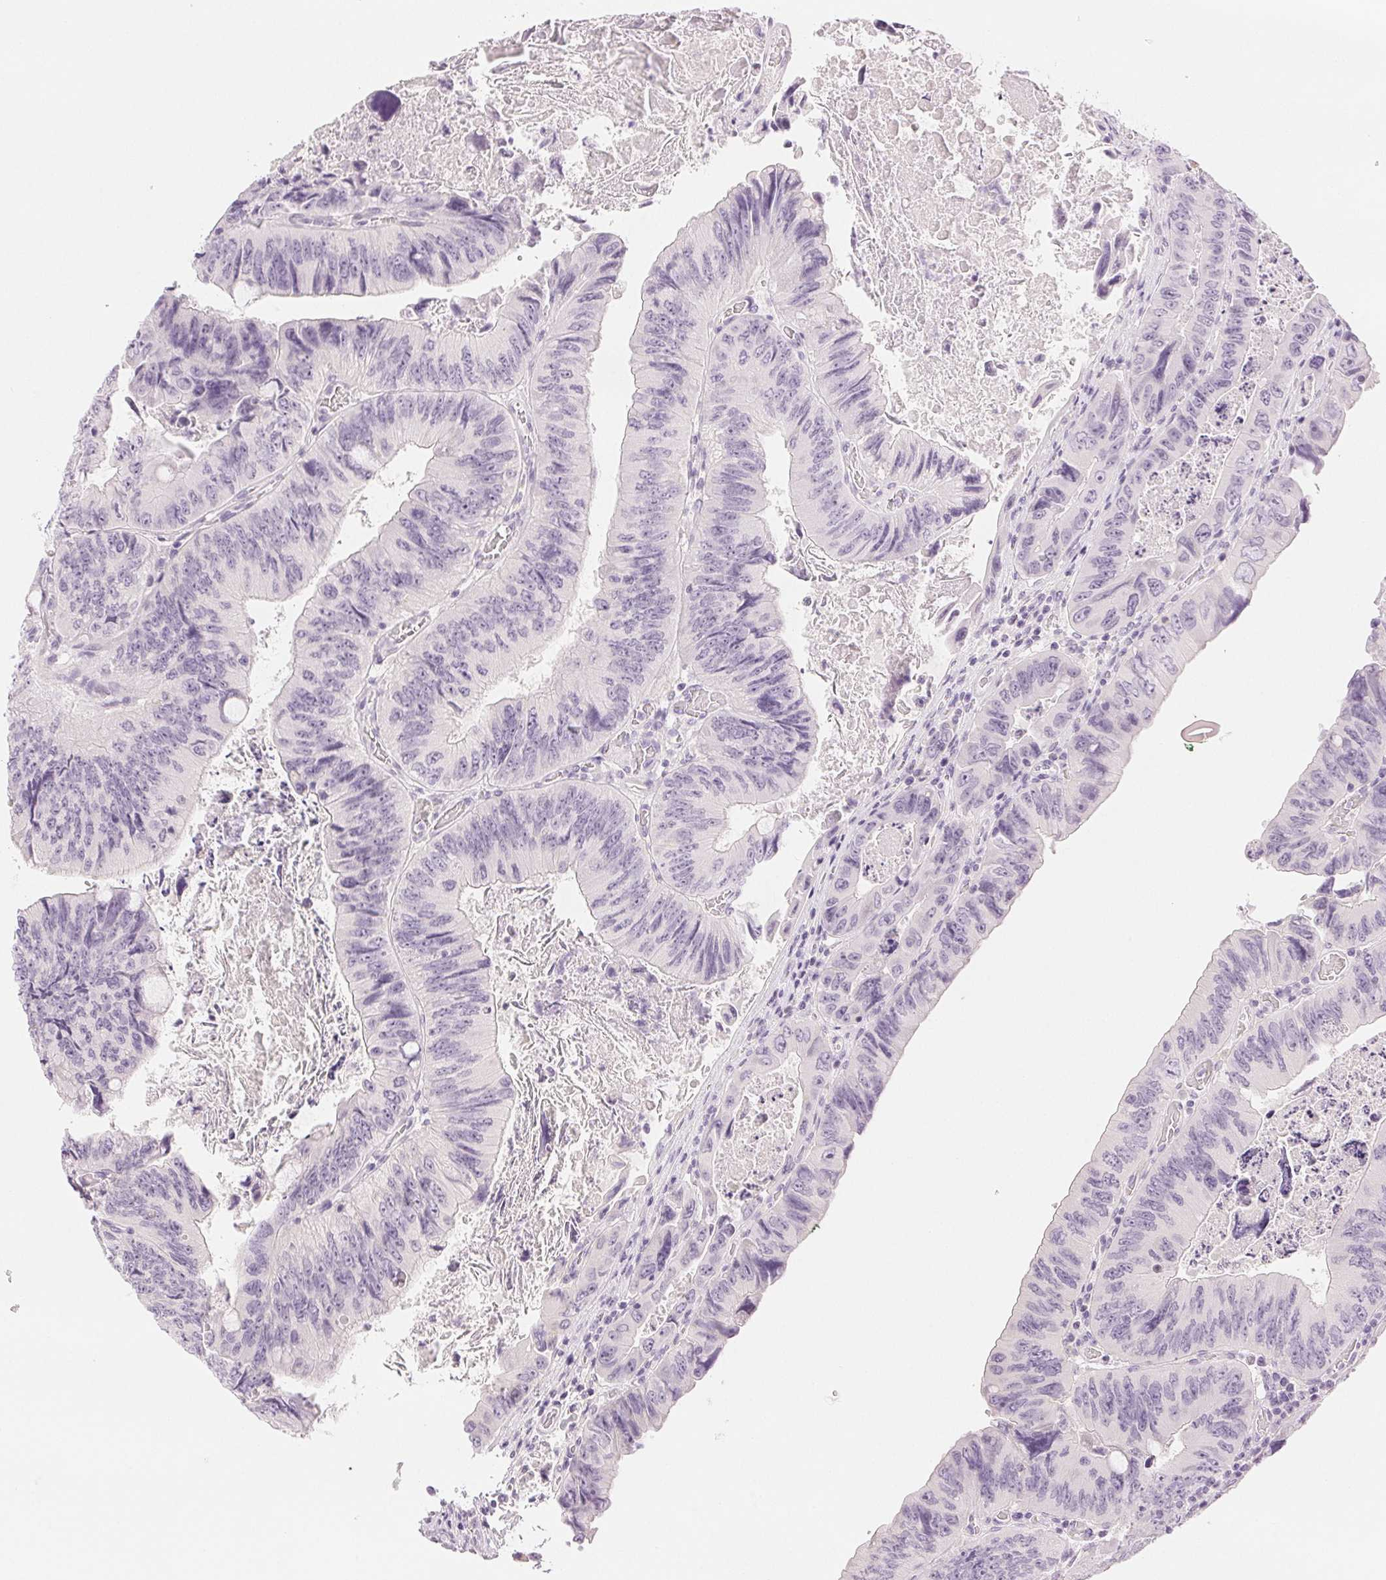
{"staining": {"intensity": "negative", "quantity": "none", "location": "none"}, "tissue": "colorectal cancer", "cell_type": "Tumor cells", "image_type": "cancer", "snomed": [{"axis": "morphology", "description": "Adenocarcinoma, NOS"}, {"axis": "topography", "description": "Colon"}], "caption": "An image of colorectal adenocarcinoma stained for a protein exhibits no brown staining in tumor cells.", "gene": "SLC5A2", "patient": {"sex": "female", "age": 84}}